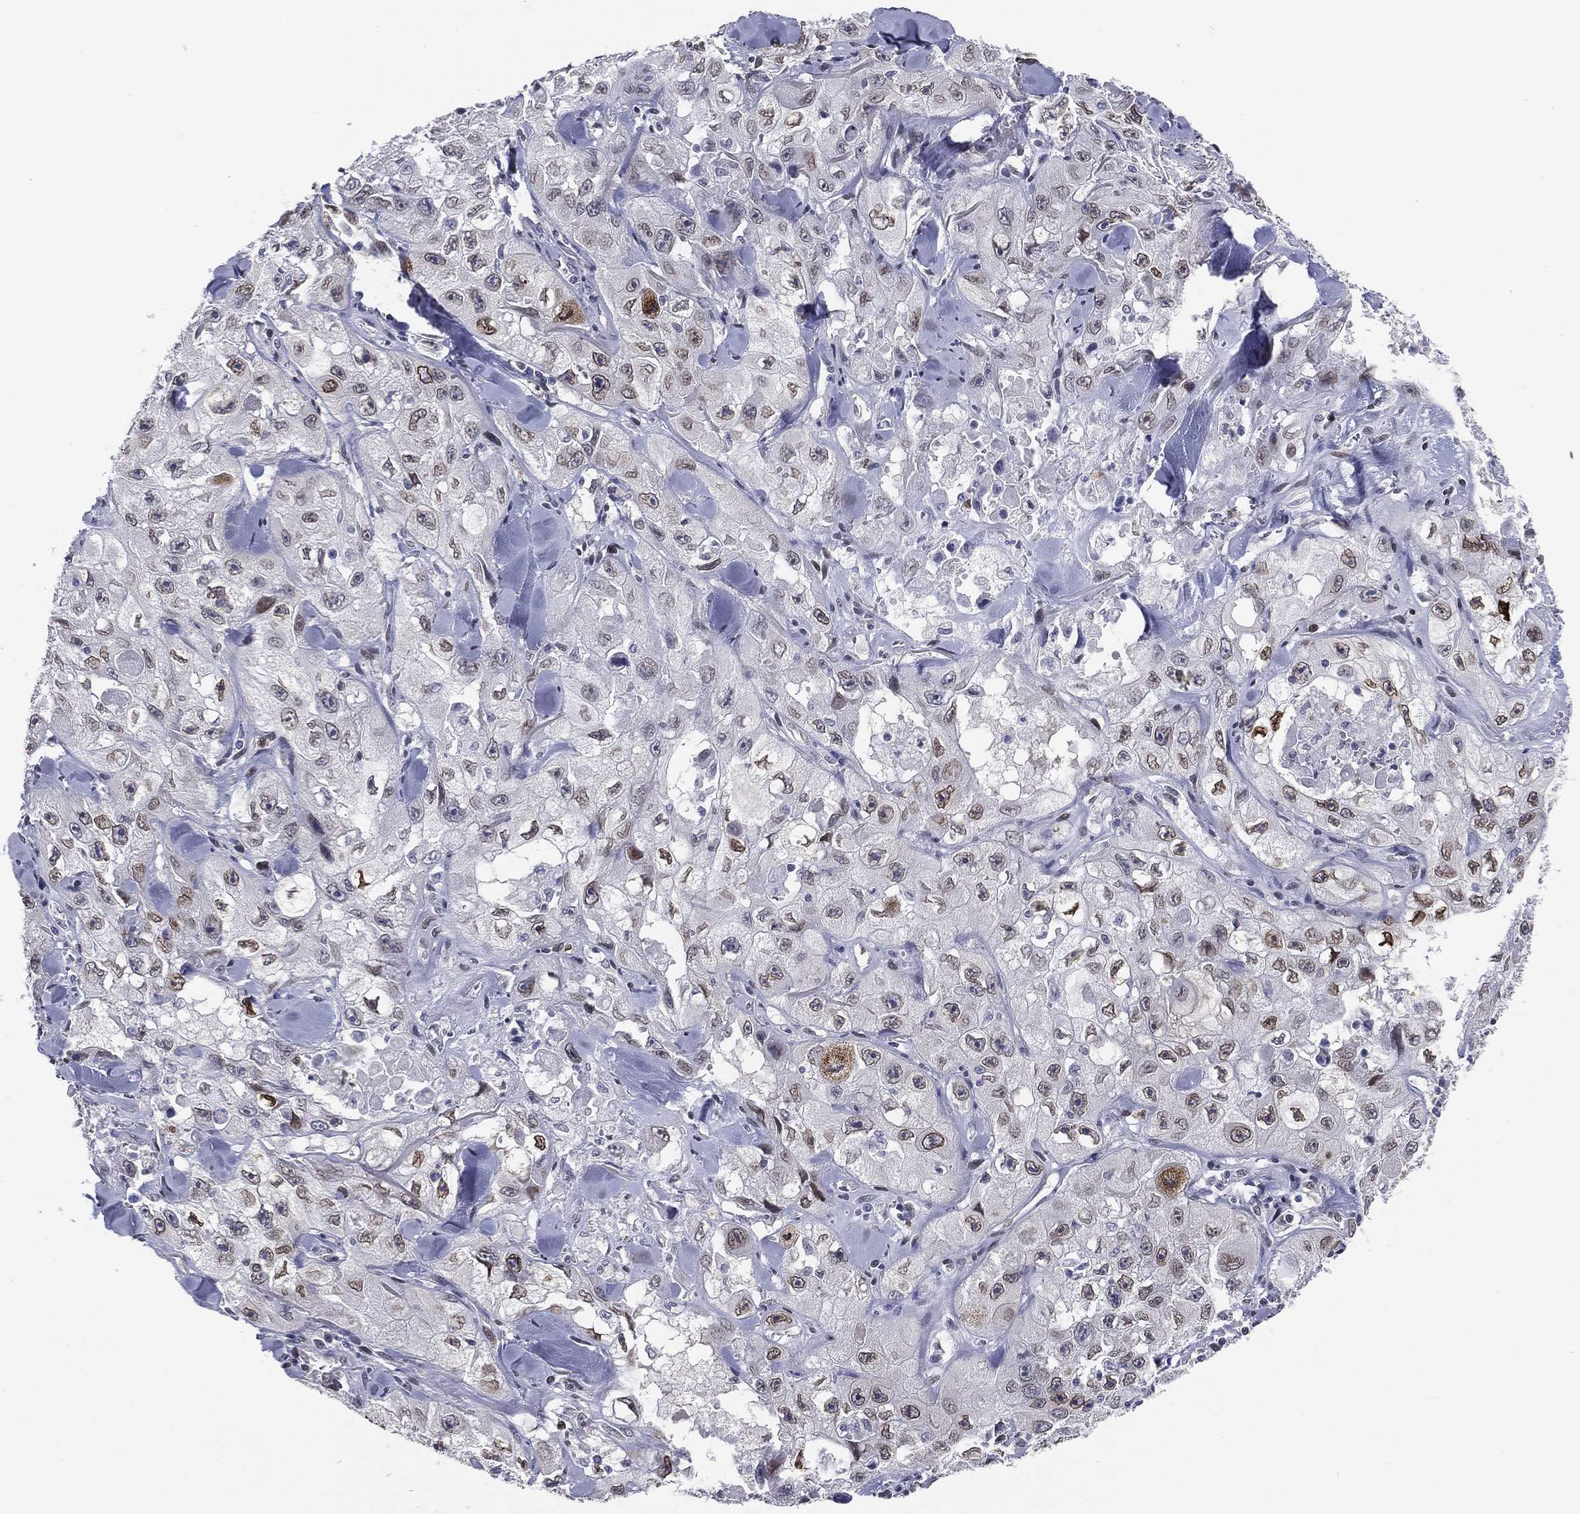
{"staining": {"intensity": "moderate", "quantity": "<25%", "location": "cytoplasmic/membranous"}, "tissue": "skin cancer", "cell_type": "Tumor cells", "image_type": "cancer", "snomed": [{"axis": "morphology", "description": "Squamous cell carcinoma, NOS"}, {"axis": "topography", "description": "Skin"}, {"axis": "topography", "description": "Subcutis"}], "caption": "IHC (DAB) staining of skin cancer (squamous cell carcinoma) exhibits moderate cytoplasmic/membranous protein staining in about <25% of tumor cells. IHC stains the protein of interest in brown and the nuclei are stained blue.", "gene": "LMNB1", "patient": {"sex": "male", "age": 73}}